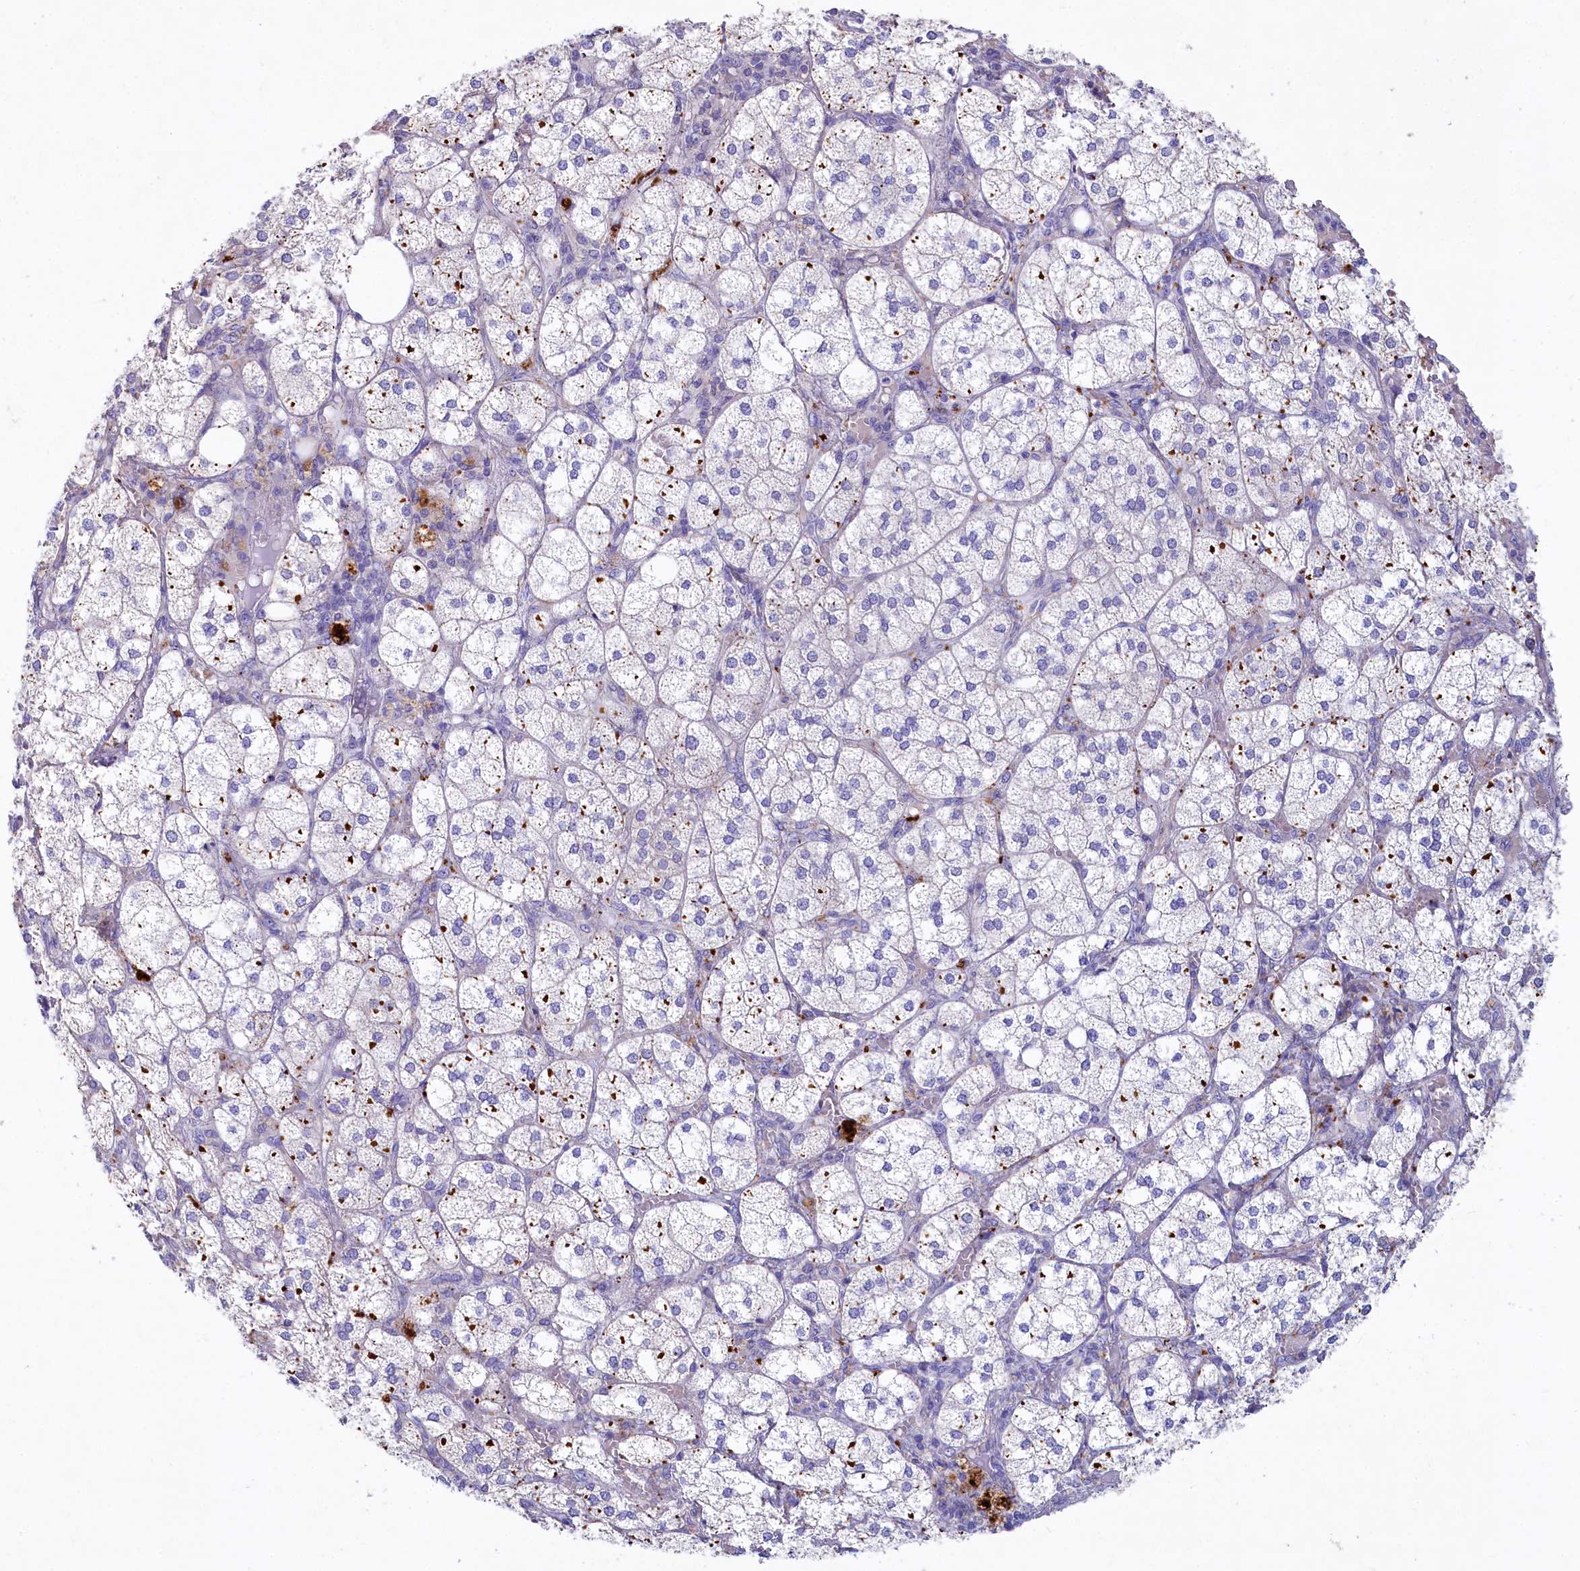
{"staining": {"intensity": "strong", "quantity": "25%-75%", "location": "cytoplasmic/membranous"}, "tissue": "adrenal gland", "cell_type": "Glandular cells", "image_type": "normal", "snomed": [{"axis": "morphology", "description": "Normal tissue, NOS"}, {"axis": "topography", "description": "Adrenal gland"}], "caption": "Immunohistochemistry micrograph of unremarkable adrenal gland: adrenal gland stained using immunohistochemistry demonstrates high levels of strong protein expression localized specifically in the cytoplasmic/membranous of glandular cells, appearing as a cytoplasmic/membranous brown color.", "gene": "VPS26B", "patient": {"sex": "female", "age": 61}}